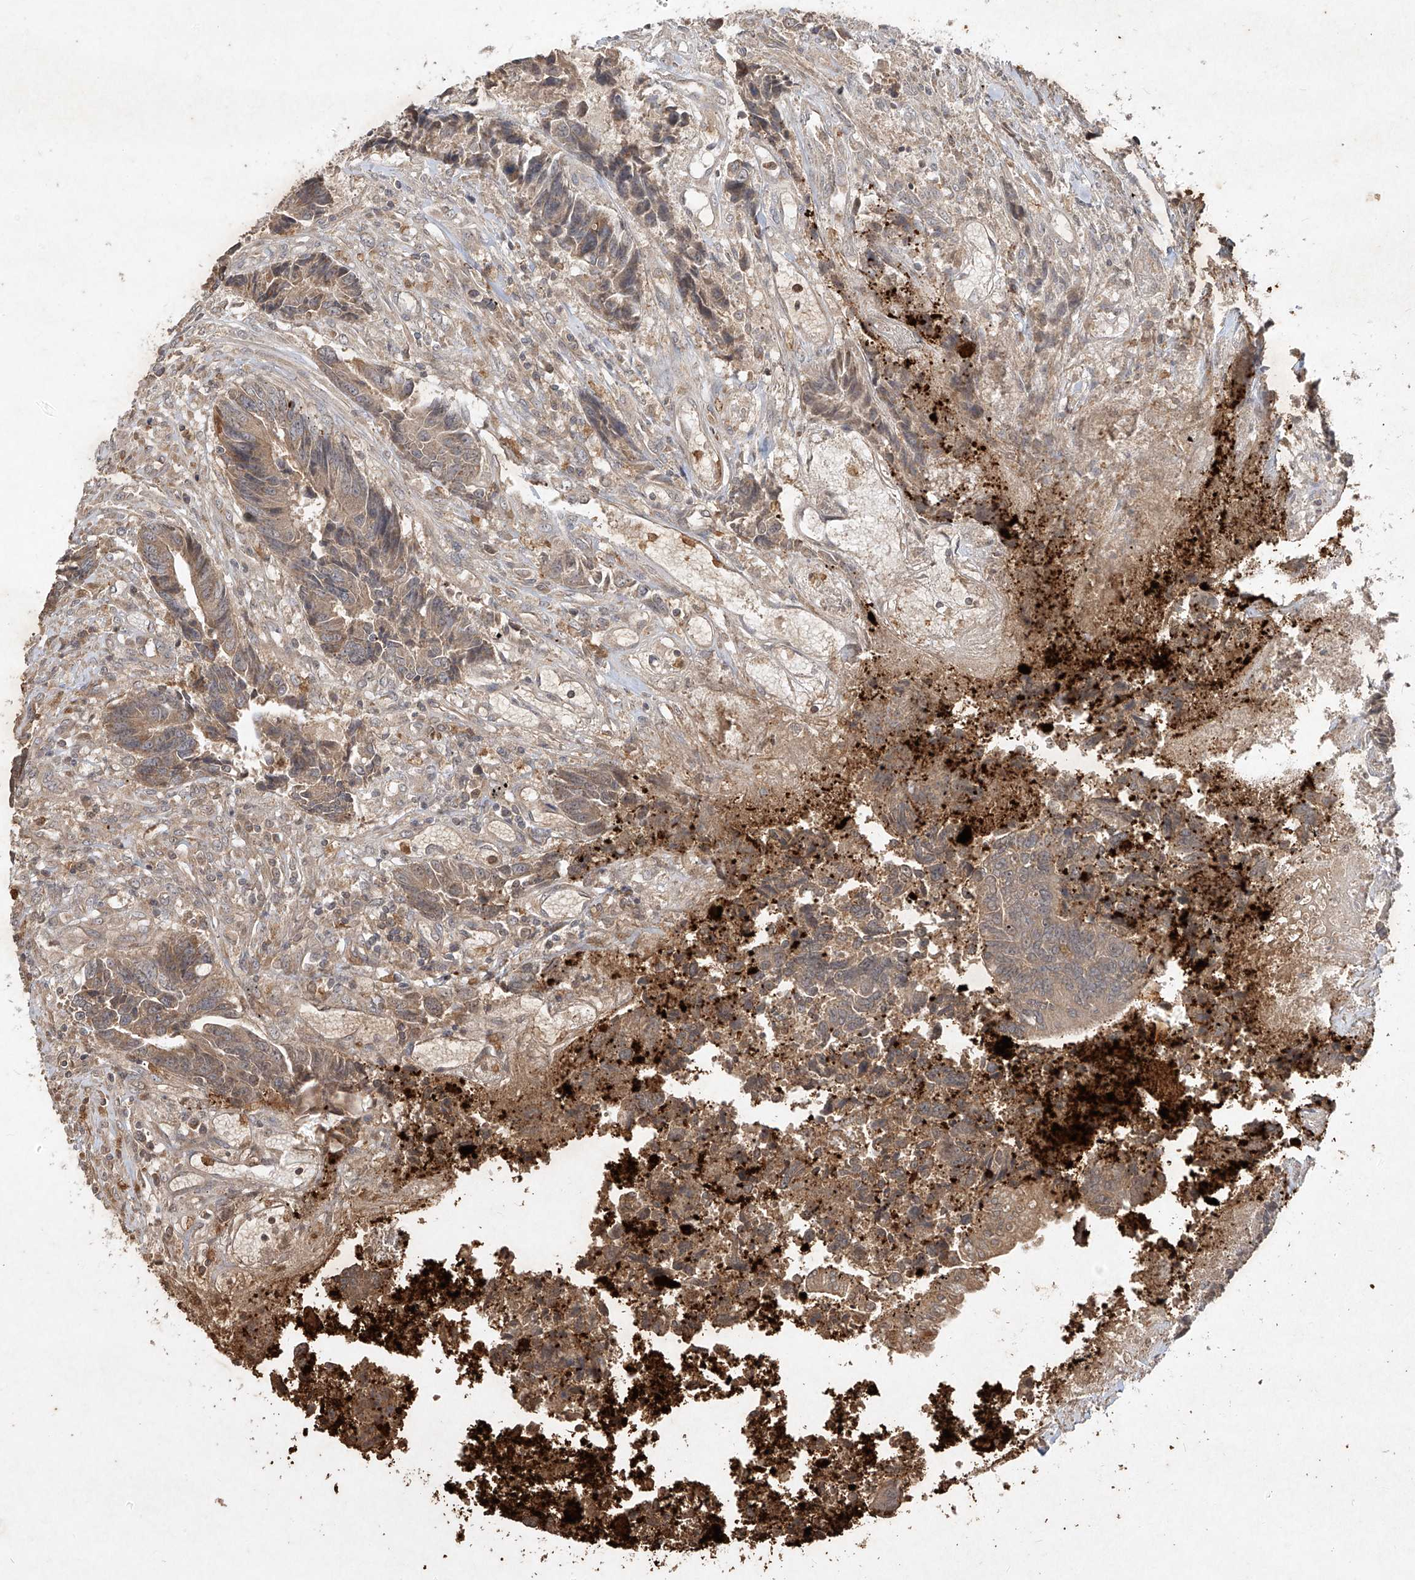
{"staining": {"intensity": "weak", "quantity": ">75%", "location": "cytoplasmic/membranous"}, "tissue": "colorectal cancer", "cell_type": "Tumor cells", "image_type": "cancer", "snomed": [{"axis": "morphology", "description": "Adenocarcinoma, NOS"}, {"axis": "topography", "description": "Rectum"}], "caption": "Adenocarcinoma (colorectal) was stained to show a protein in brown. There is low levels of weak cytoplasmic/membranous staining in approximately >75% of tumor cells. (DAB IHC with brightfield microscopy, high magnification).", "gene": "ABCD3", "patient": {"sex": "male", "age": 84}}